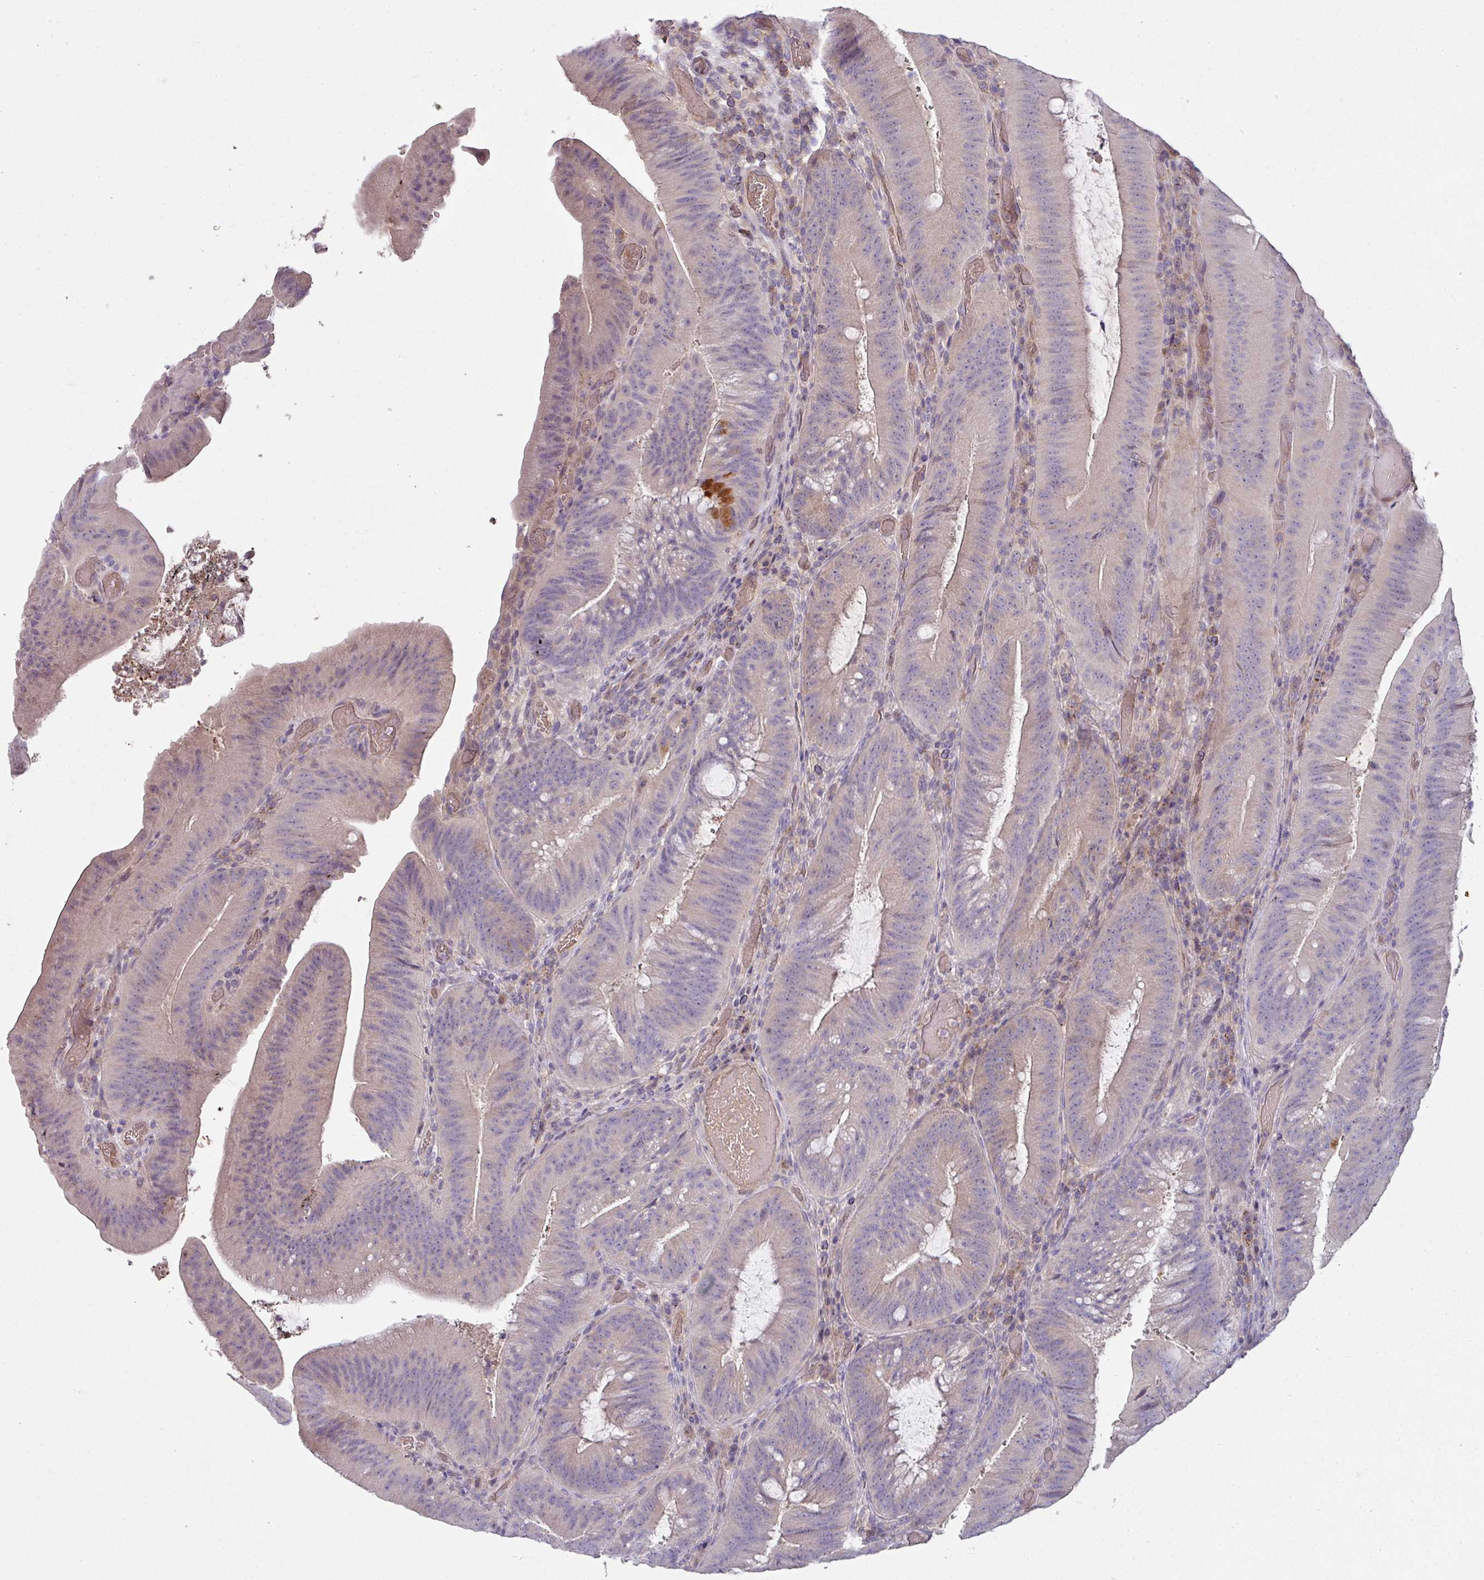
{"staining": {"intensity": "negative", "quantity": "none", "location": "none"}, "tissue": "colorectal cancer", "cell_type": "Tumor cells", "image_type": "cancer", "snomed": [{"axis": "morphology", "description": "Adenocarcinoma, NOS"}, {"axis": "topography", "description": "Colon"}], "caption": "IHC histopathology image of neoplastic tissue: colorectal adenocarcinoma stained with DAB demonstrates no significant protein staining in tumor cells.", "gene": "SLAMF6", "patient": {"sex": "female", "age": 43}}